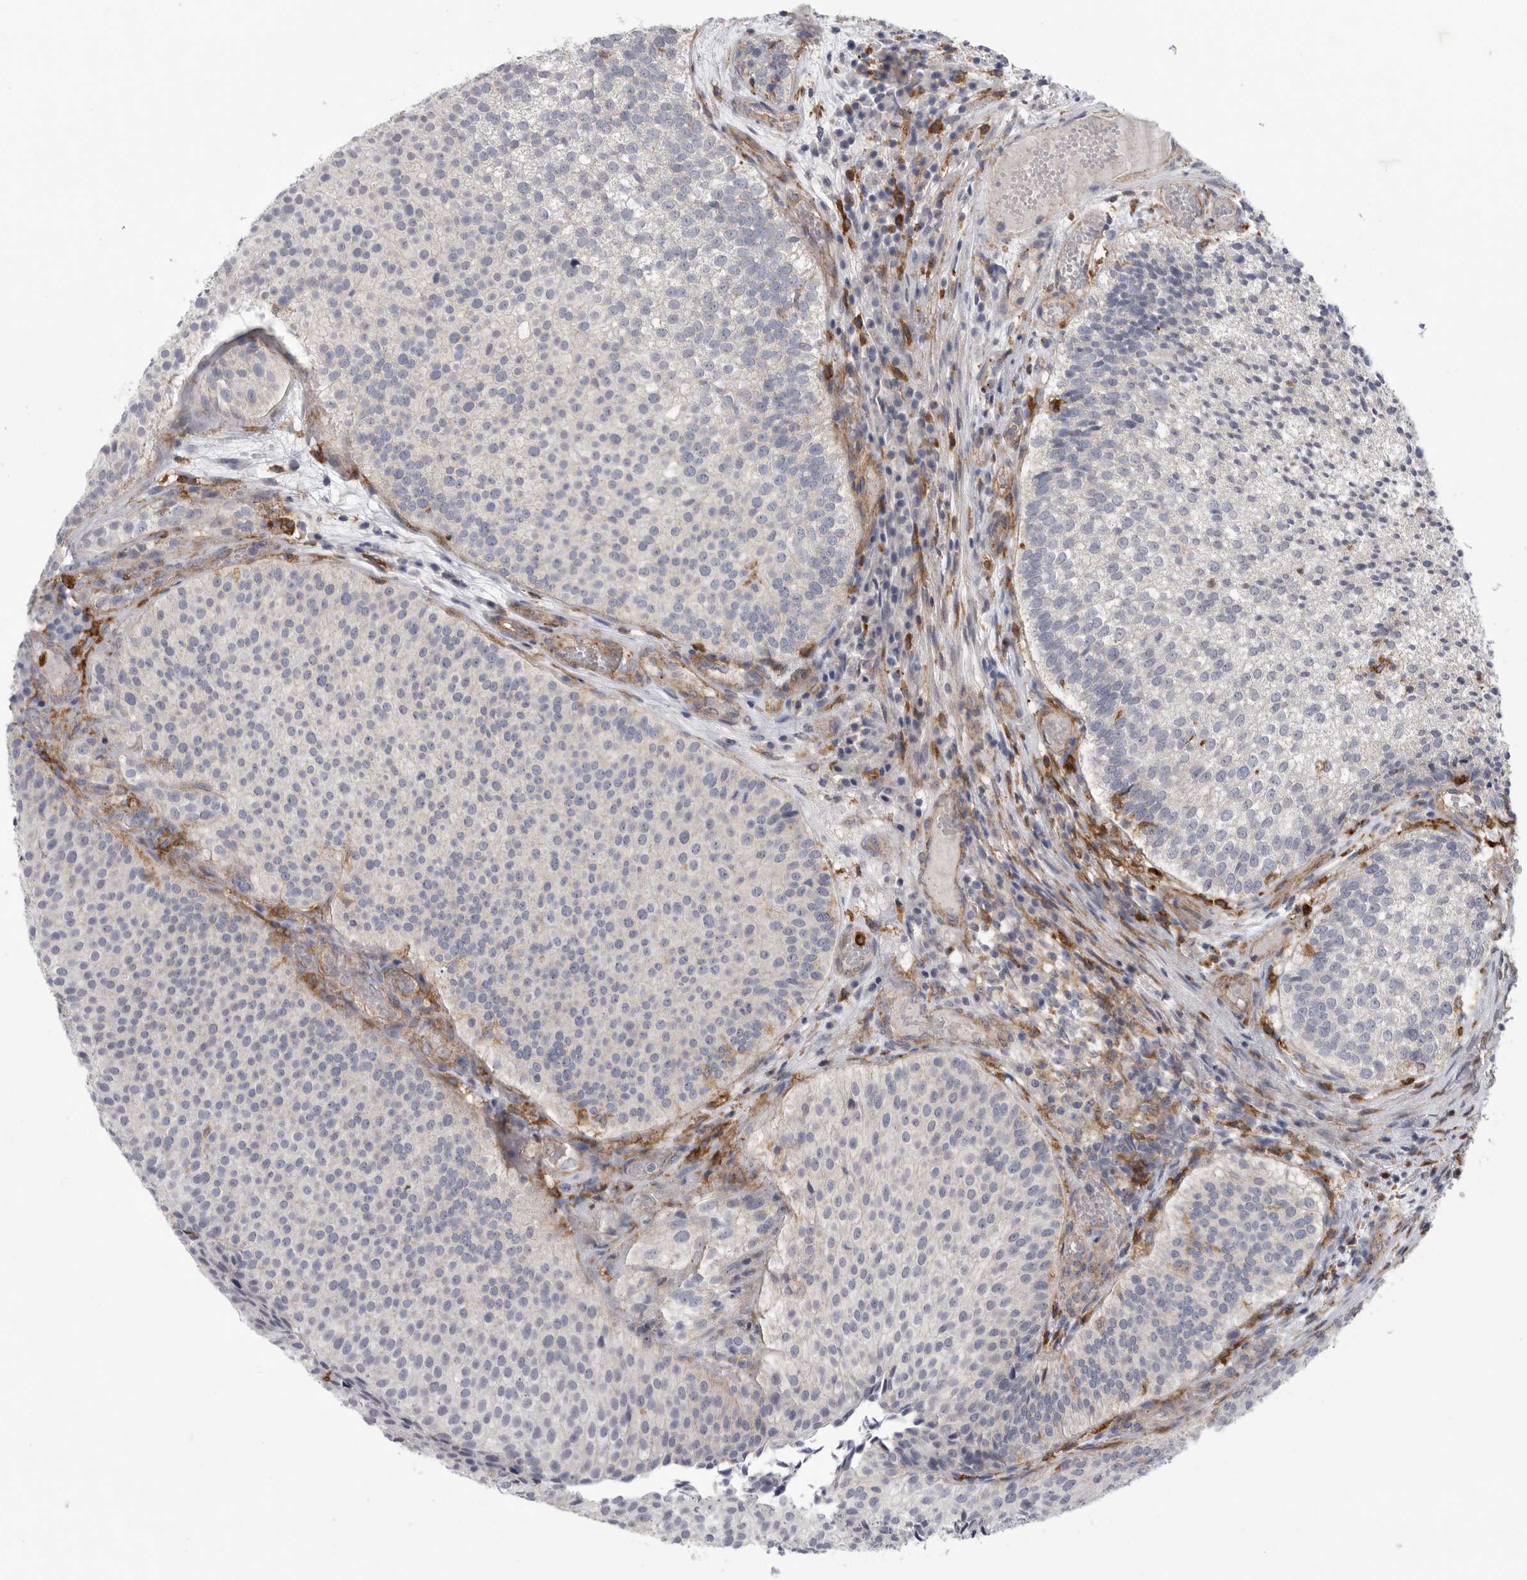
{"staining": {"intensity": "negative", "quantity": "none", "location": "none"}, "tissue": "urothelial cancer", "cell_type": "Tumor cells", "image_type": "cancer", "snomed": [{"axis": "morphology", "description": "Urothelial carcinoma, Low grade"}, {"axis": "topography", "description": "Urinary bladder"}], "caption": "High magnification brightfield microscopy of urothelial cancer stained with DAB (brown) and counterstained with hematoxylin (blue): tumor cells show no significant positivity.", "gene": "SIGLEC10", "patient": {"sex": "male", "age": 86}}